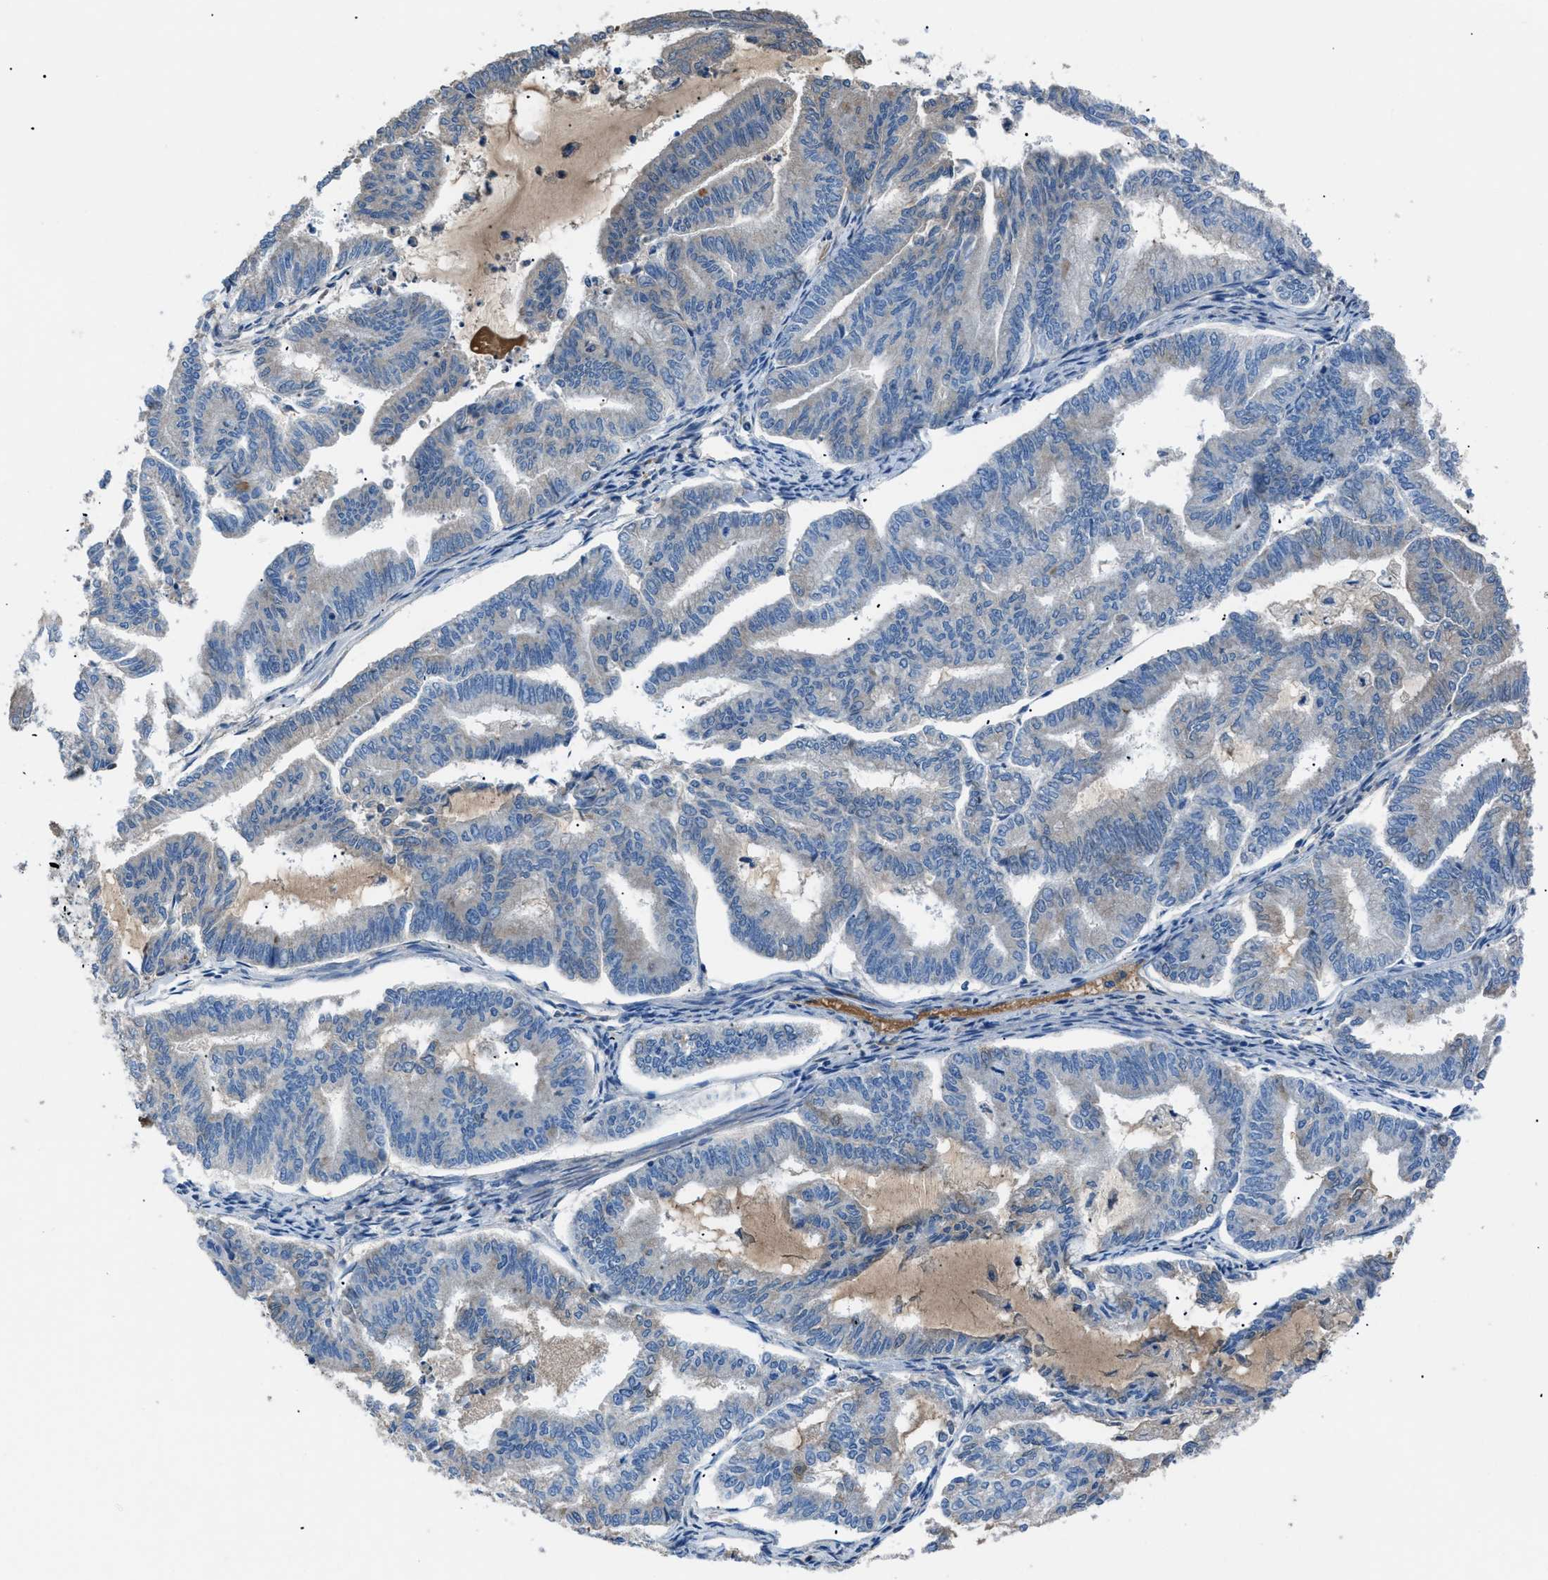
{"staining": {"intensity": "negative", "quantity": "none", "location": "none"}, "tissue": "endometrial cancer", "cell_type": "Tumor cells", "image_type": "cancer", "snomed": [{"axis": "morphology", "description": "Adenocarcinoma, NOS"}, {"axis": "topography", "description": "Endometrium"}], "caption": "High magnification brightfield microscopy of endometrial cancer stained with DAB (brown) and counterstained with hematoxylin (blue): tumor cells show no significant positivity.", "gene": "SGCZ", "patient": {"sex": "female", "age": 79}}